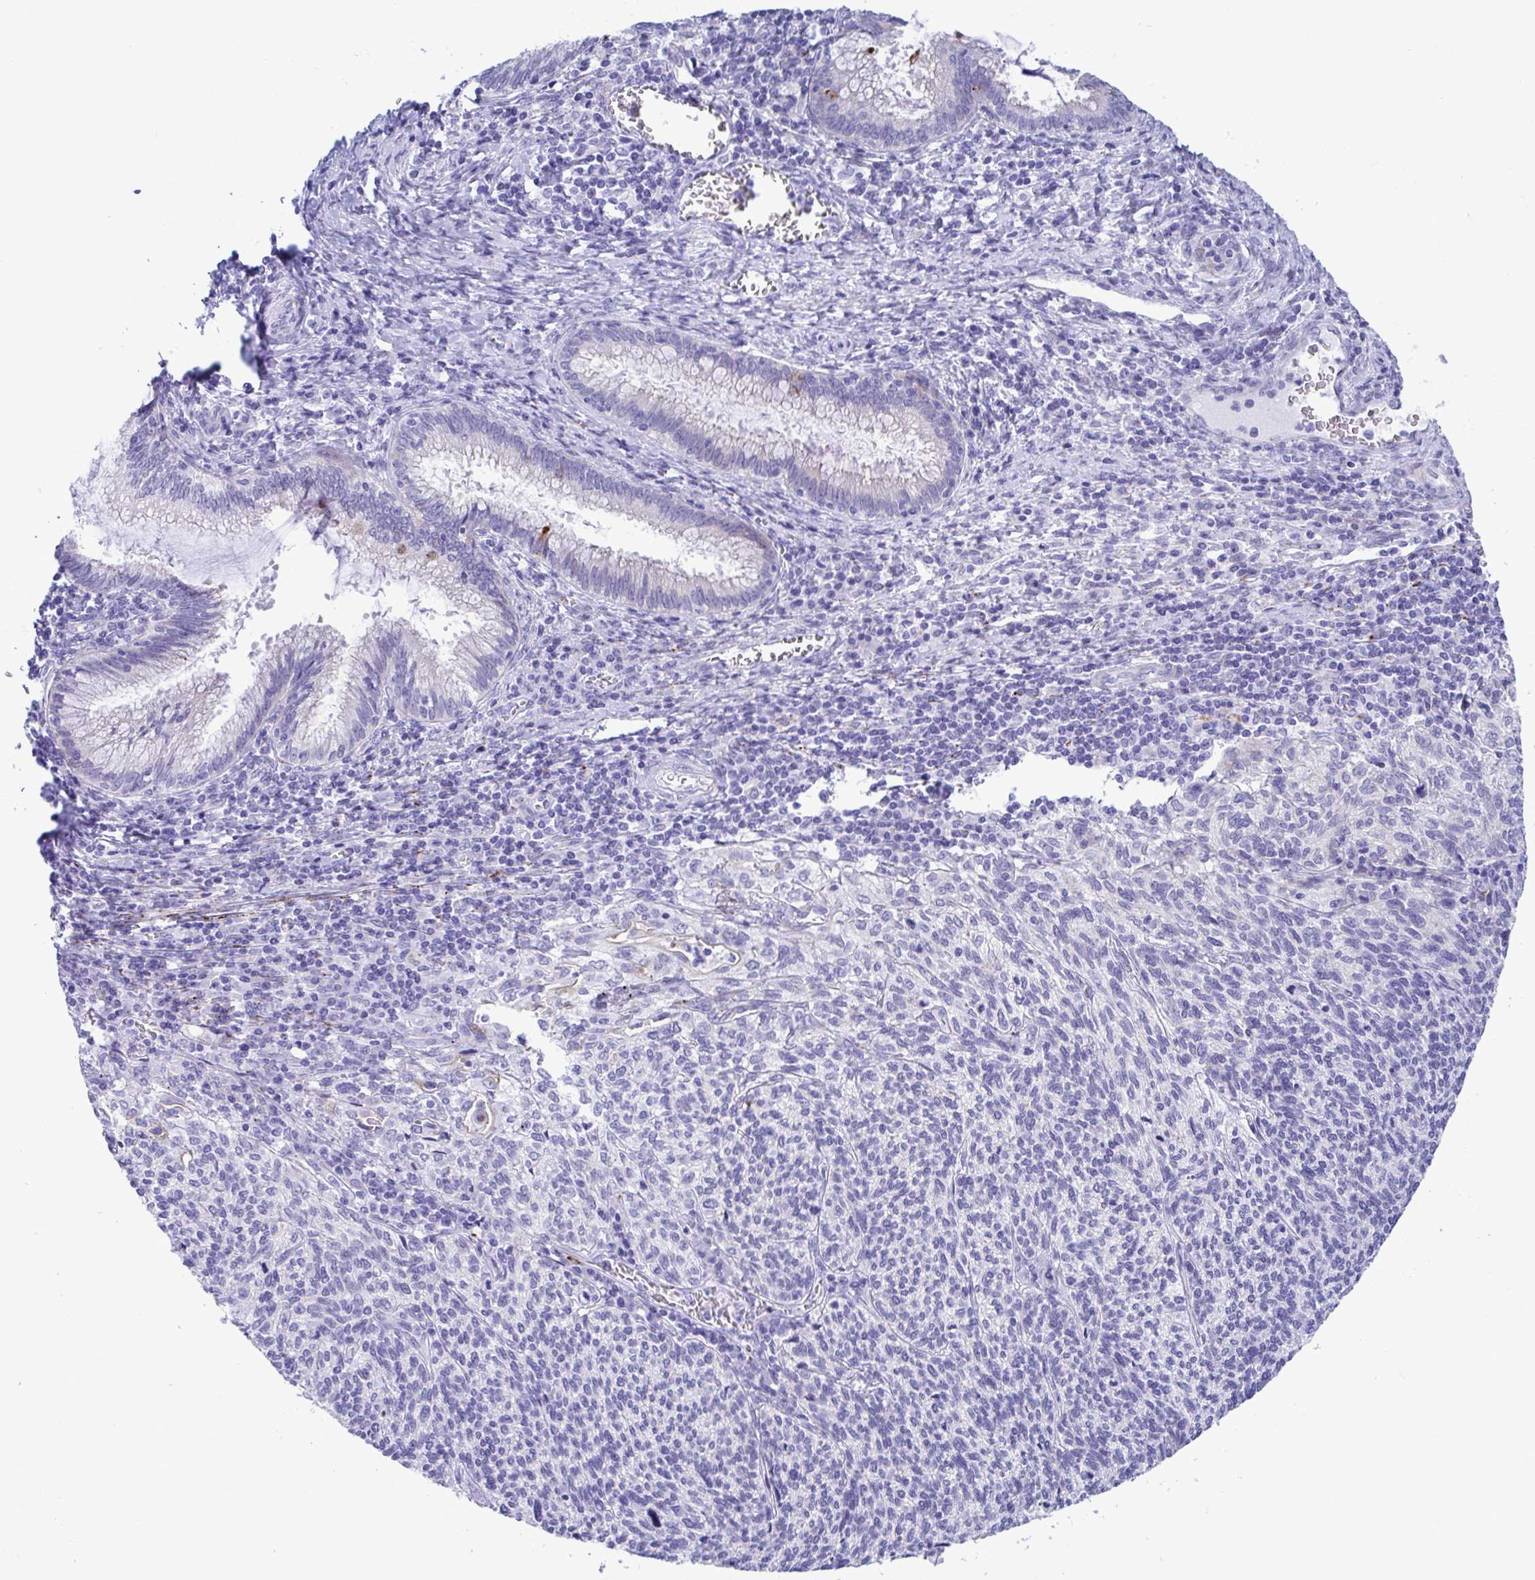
{"staining": {"intensity": "negative", "quantity": "none", "location": "none"}, "tissue": "cervical cancer", "cell_type": "Tumor cells", "image_type": "cancer", "snomed": [{"axis": "morphology", "description": "Squamous cell carcinoma, NOS"}, {"axis": "topography", "description": "Cervix"}], "caption": "An IHC photomicrograph of squamous cell carcinoma (cervical) is shown. There is no staining in tumor cells of squamous cell carcinoma (cervical).", "gene": "TTC30B", "patient": {"sex": "female", "age": 45}}